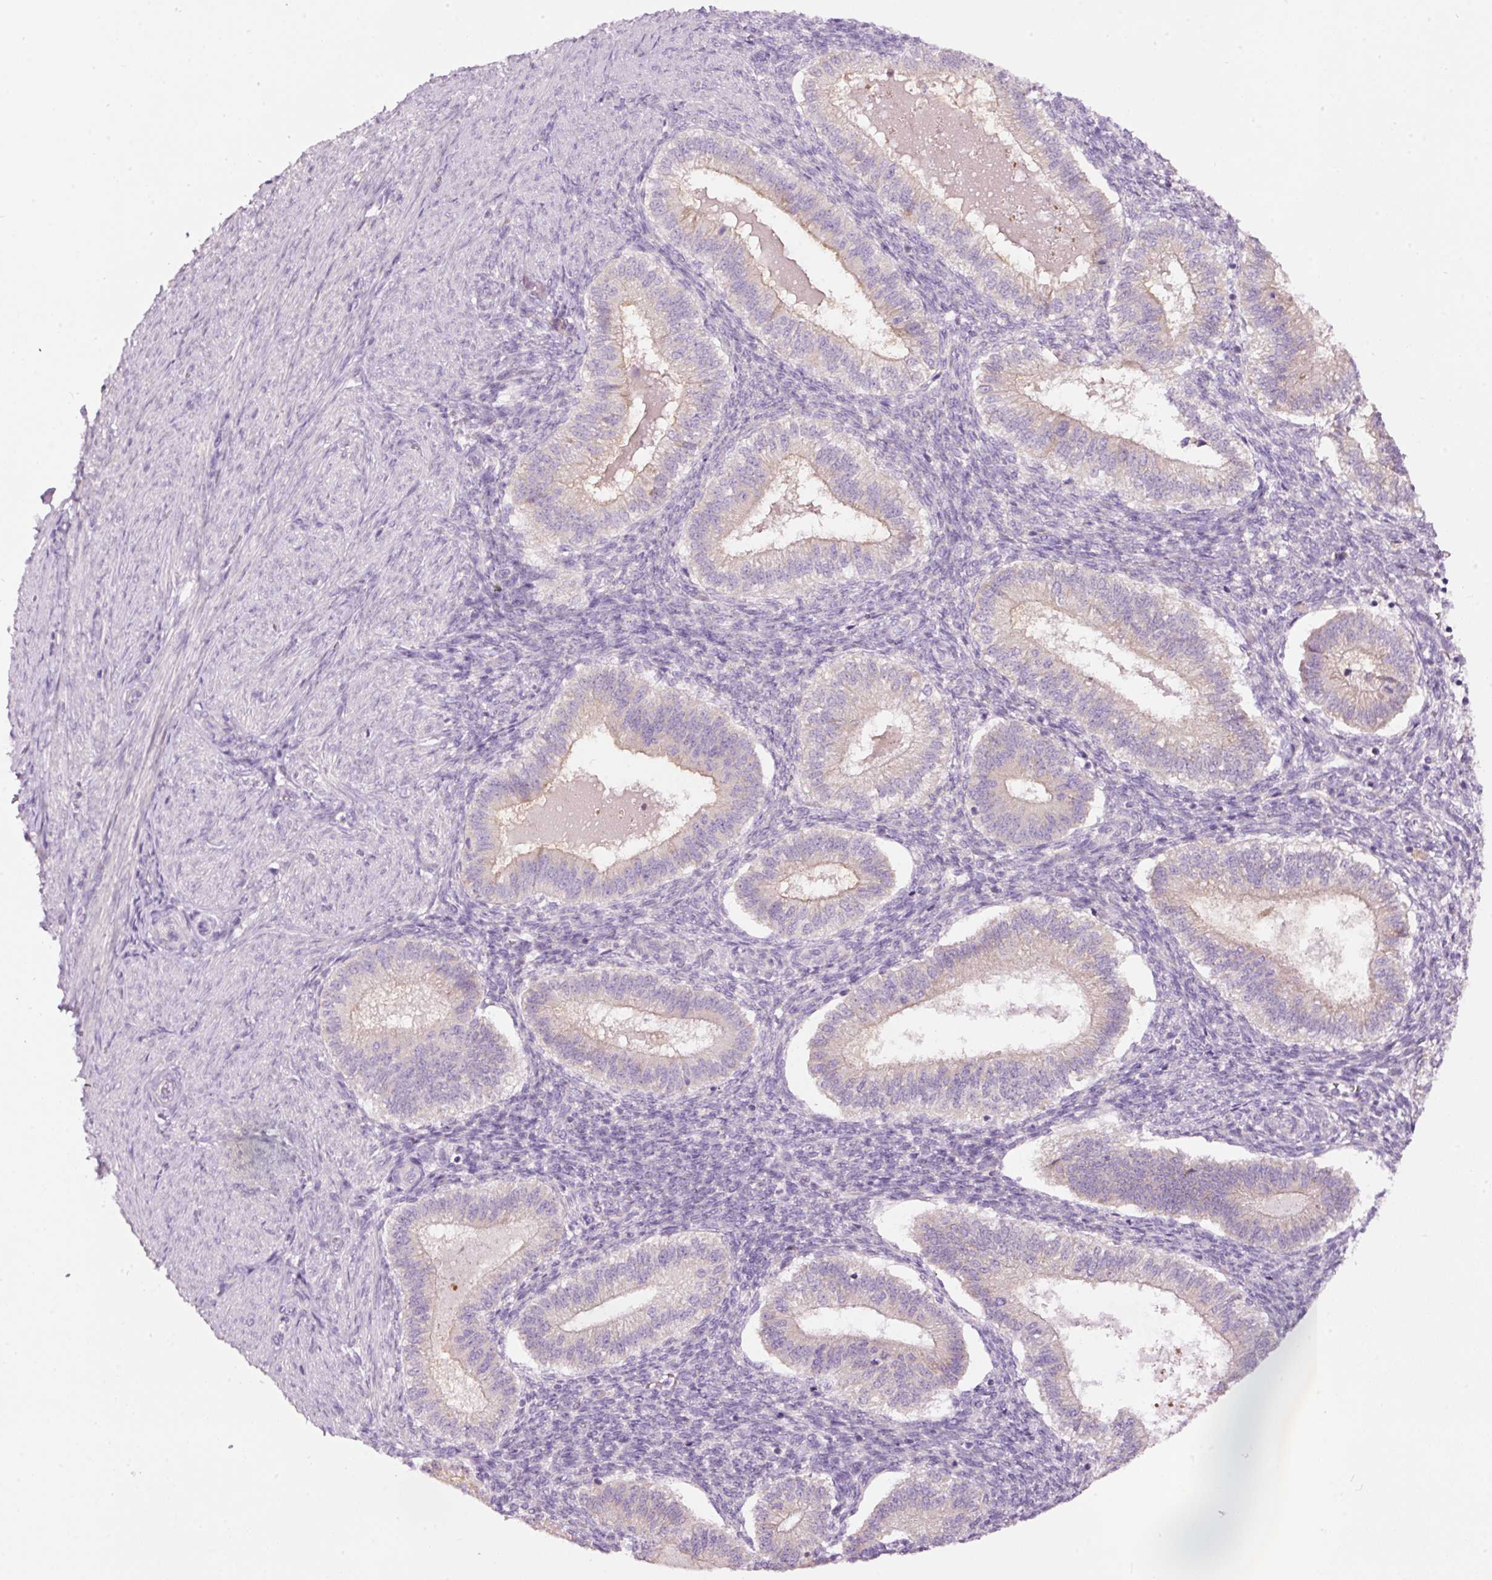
{"staining": {"intensity": "negative", "quantity": "none", "location": "none"}, "tissue": "endometrium", "cell_type": "Cells in endometrial stroma", "image_type": "normal", "snomed": [{"axis": "morphology", "description": "Normal tissue, NOS"}, {"axis": "topography", "description": "Endometrium"}], "caption": "Immunohistochemical staining of benign human endometrium displays no significant staining in cells in endometrial stroma. (Brightfield microscopy of DAB immunohistochemistry at high magnification).", "gene": "RSPO2", "patient": {"sex": "female", "age": 25}}